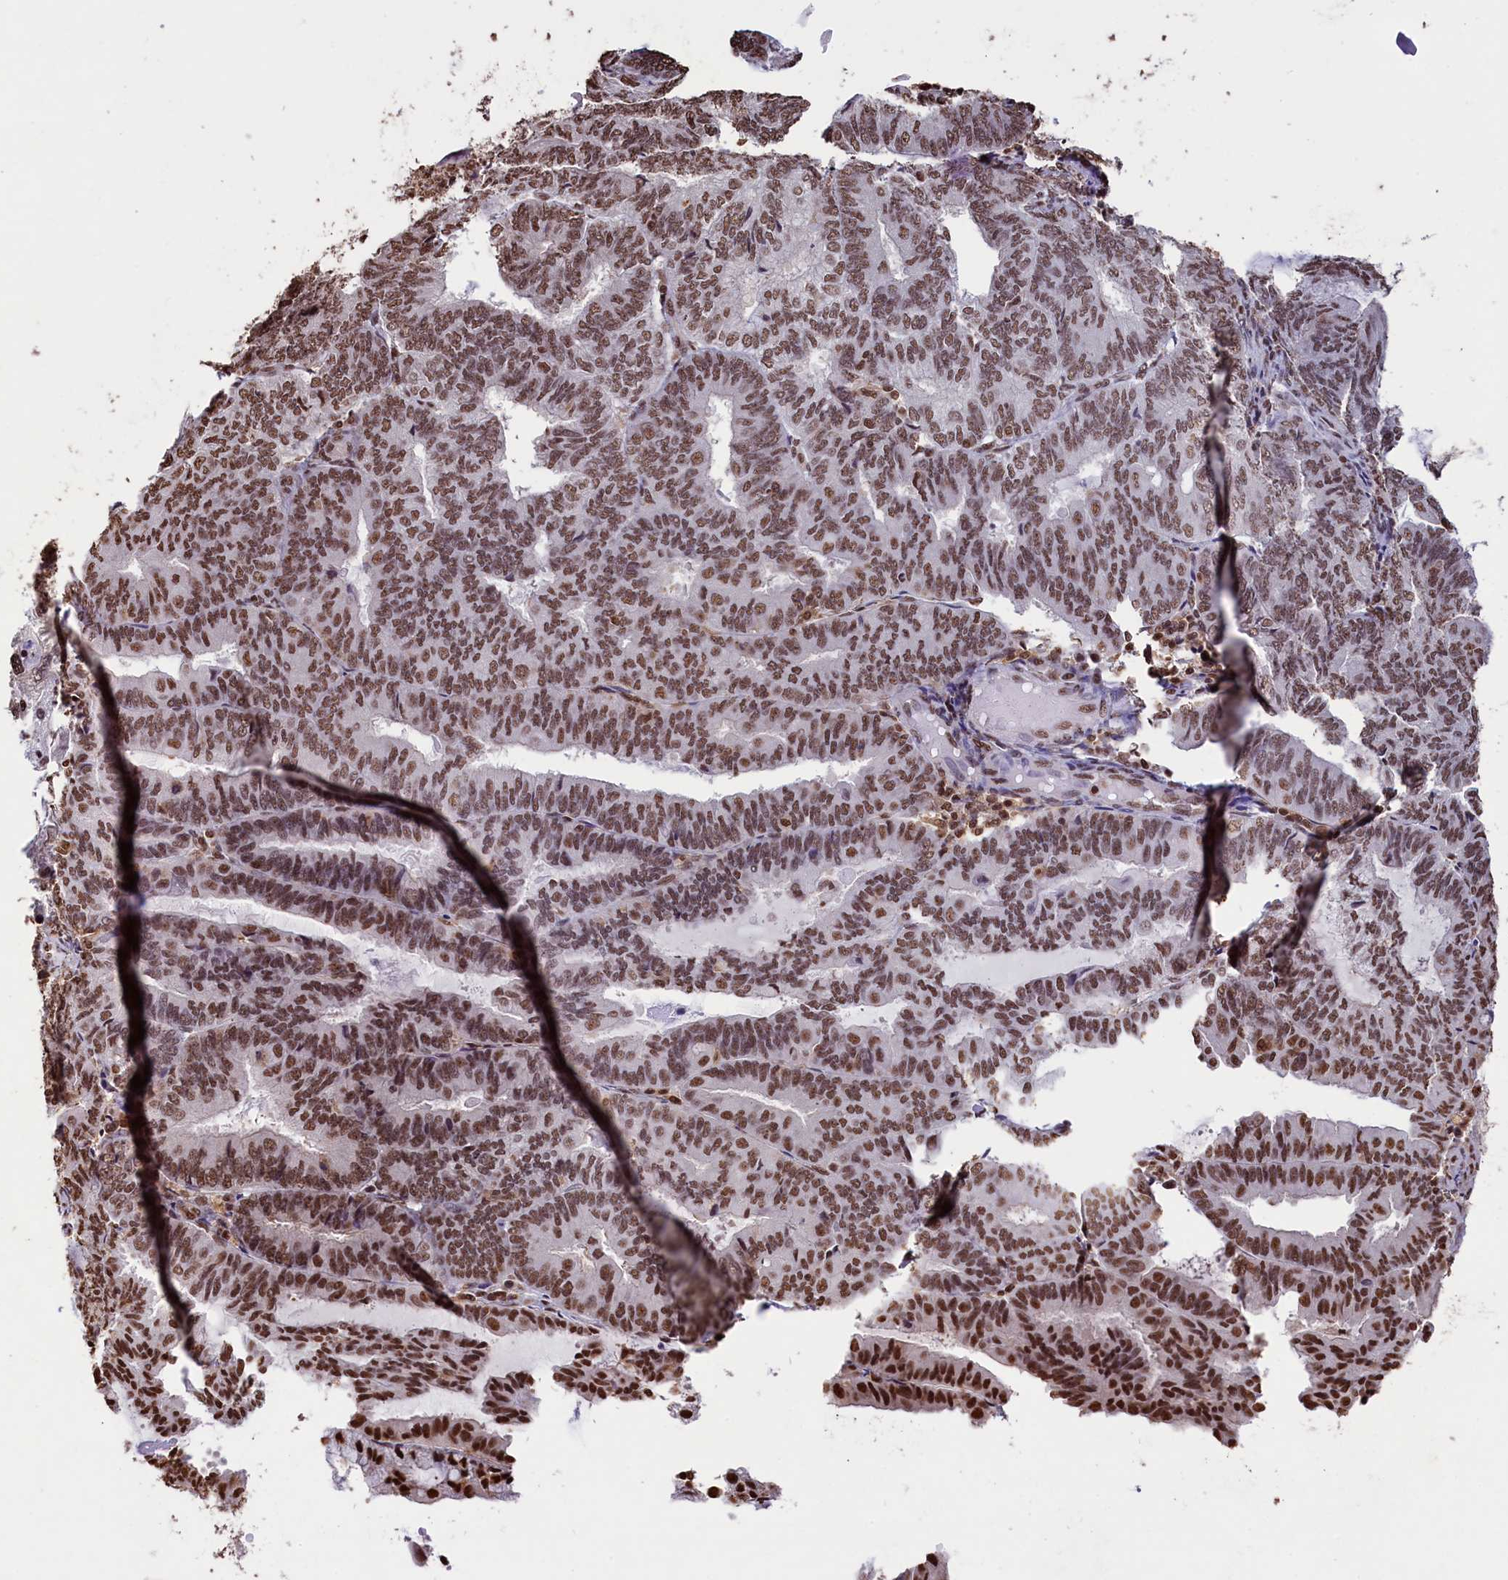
{"staining": {"intensity": "moderate", "quantity": ">75%", "location": "nuclear"}, "tissue": "endometrial cancer", "cell_type": "Tumor cells", "image_type": "cancer", "snomed": [{"axis": "morphology", "description": "Adenocarcinoma, NOS"}, {"axis": "topography", "description": "Endometrium"}], "caption": "Protein analysis of endometrial adenocarcinoma tissue displays moderate nuclear positivity in about >75% of tumor cells.", "gene": "SNRPD2", "patient": {"sex": "female", "age": 81}}